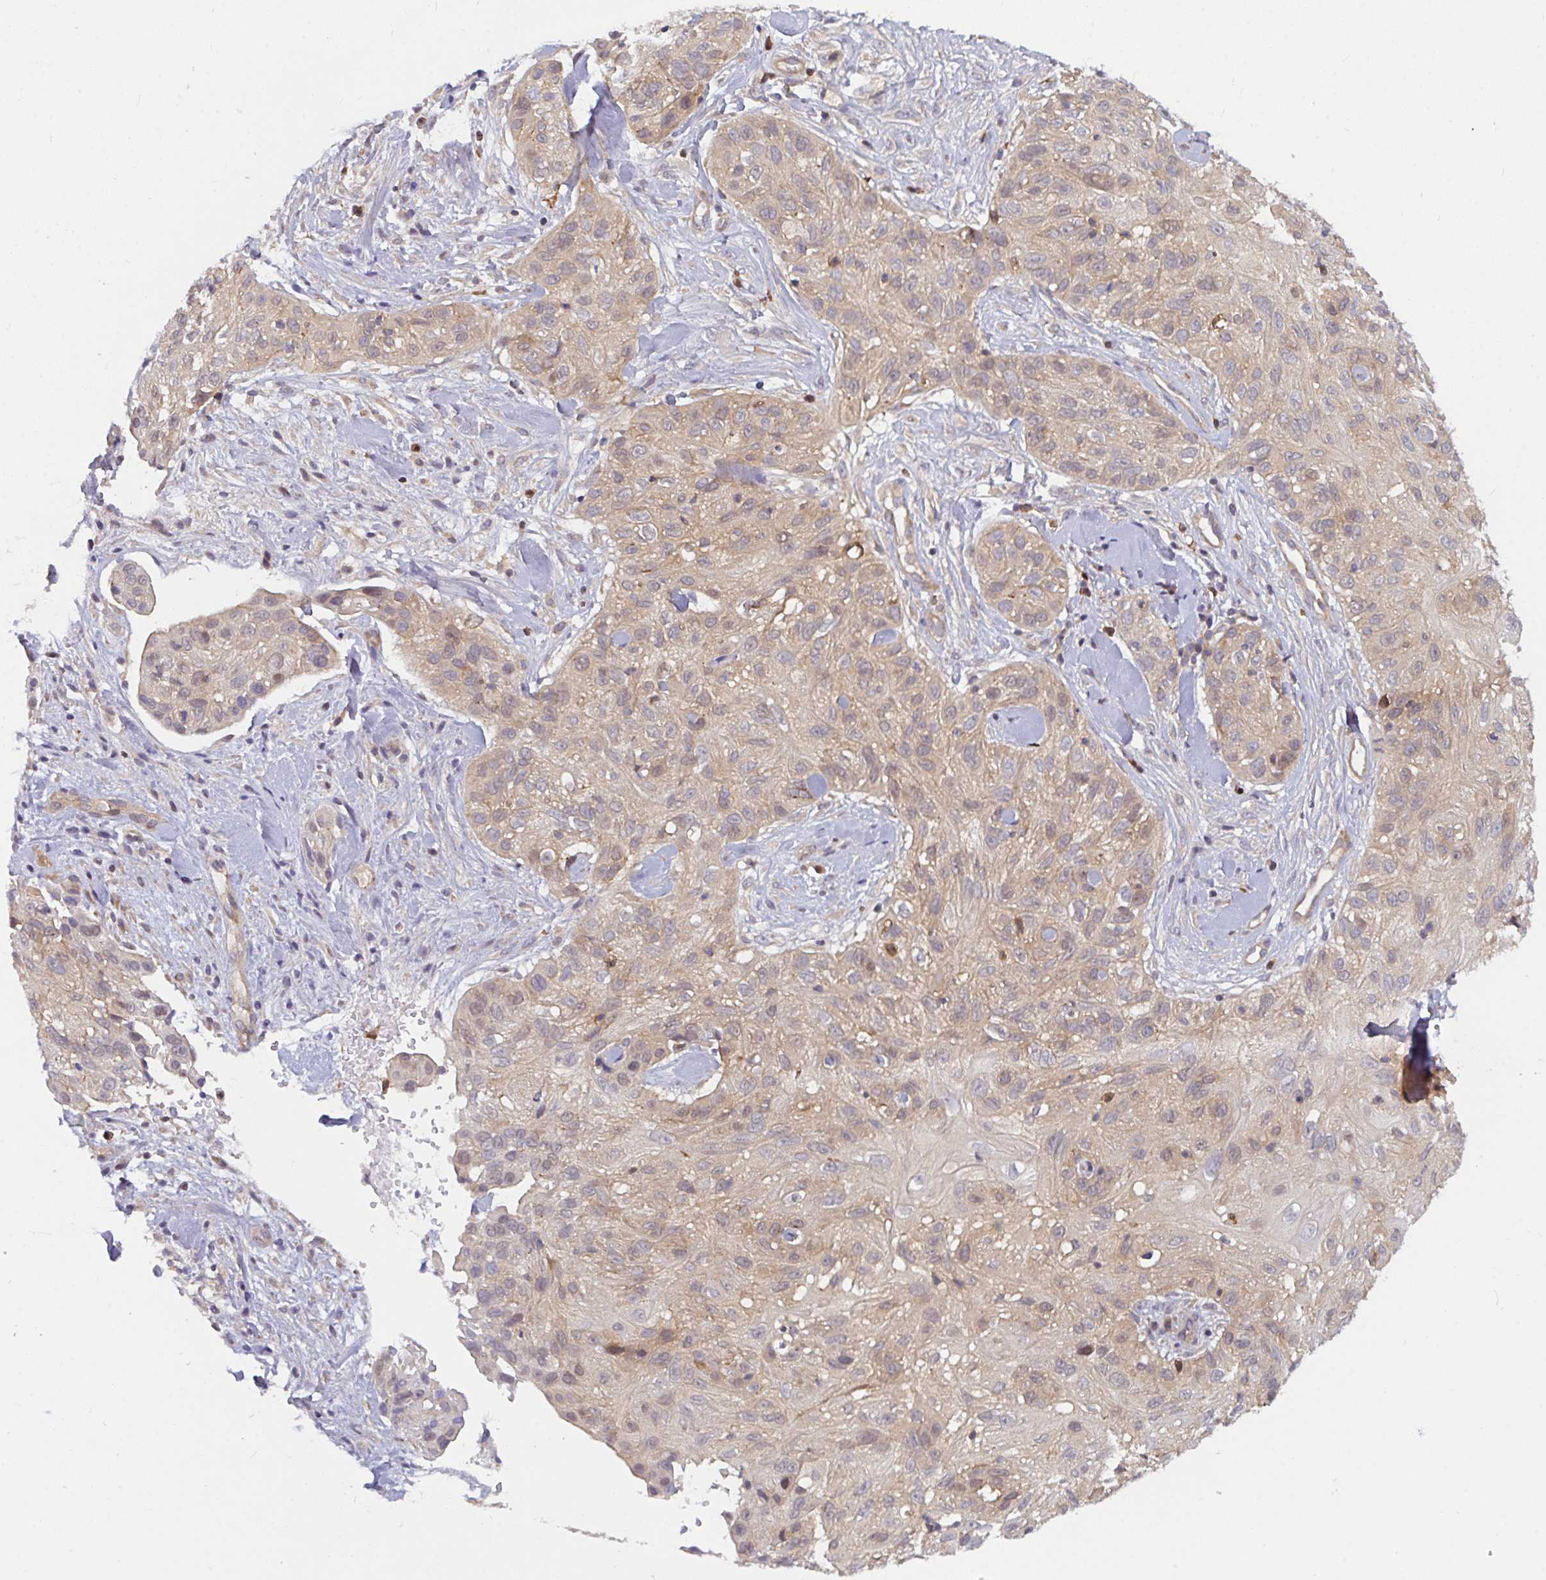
{"staining": {"intensity": "weak", "quantity": ">75%", "location": "cytoplasmic/membranous,nuclear"}, "tissue": "skin cancer", "cell_type": "Tumor cells", "image_type": "cancer", "snomed": [{"axis": "morphology", "description": "Squamous cell carcinoma, NOS"}, {"axis": "topography", "description": "Skin"}], "caption": "IHC of skin squamous cell carcinoma demonstrates low levels of weak cytoplasmic/membranous and nuclear expression in approximately >75% of tumor cells. (brown staining indicates protein expression, while blue staining denotes nuclei).", "gene": "LMNTD2", "patient": {"sex": "male", "age": 82}}